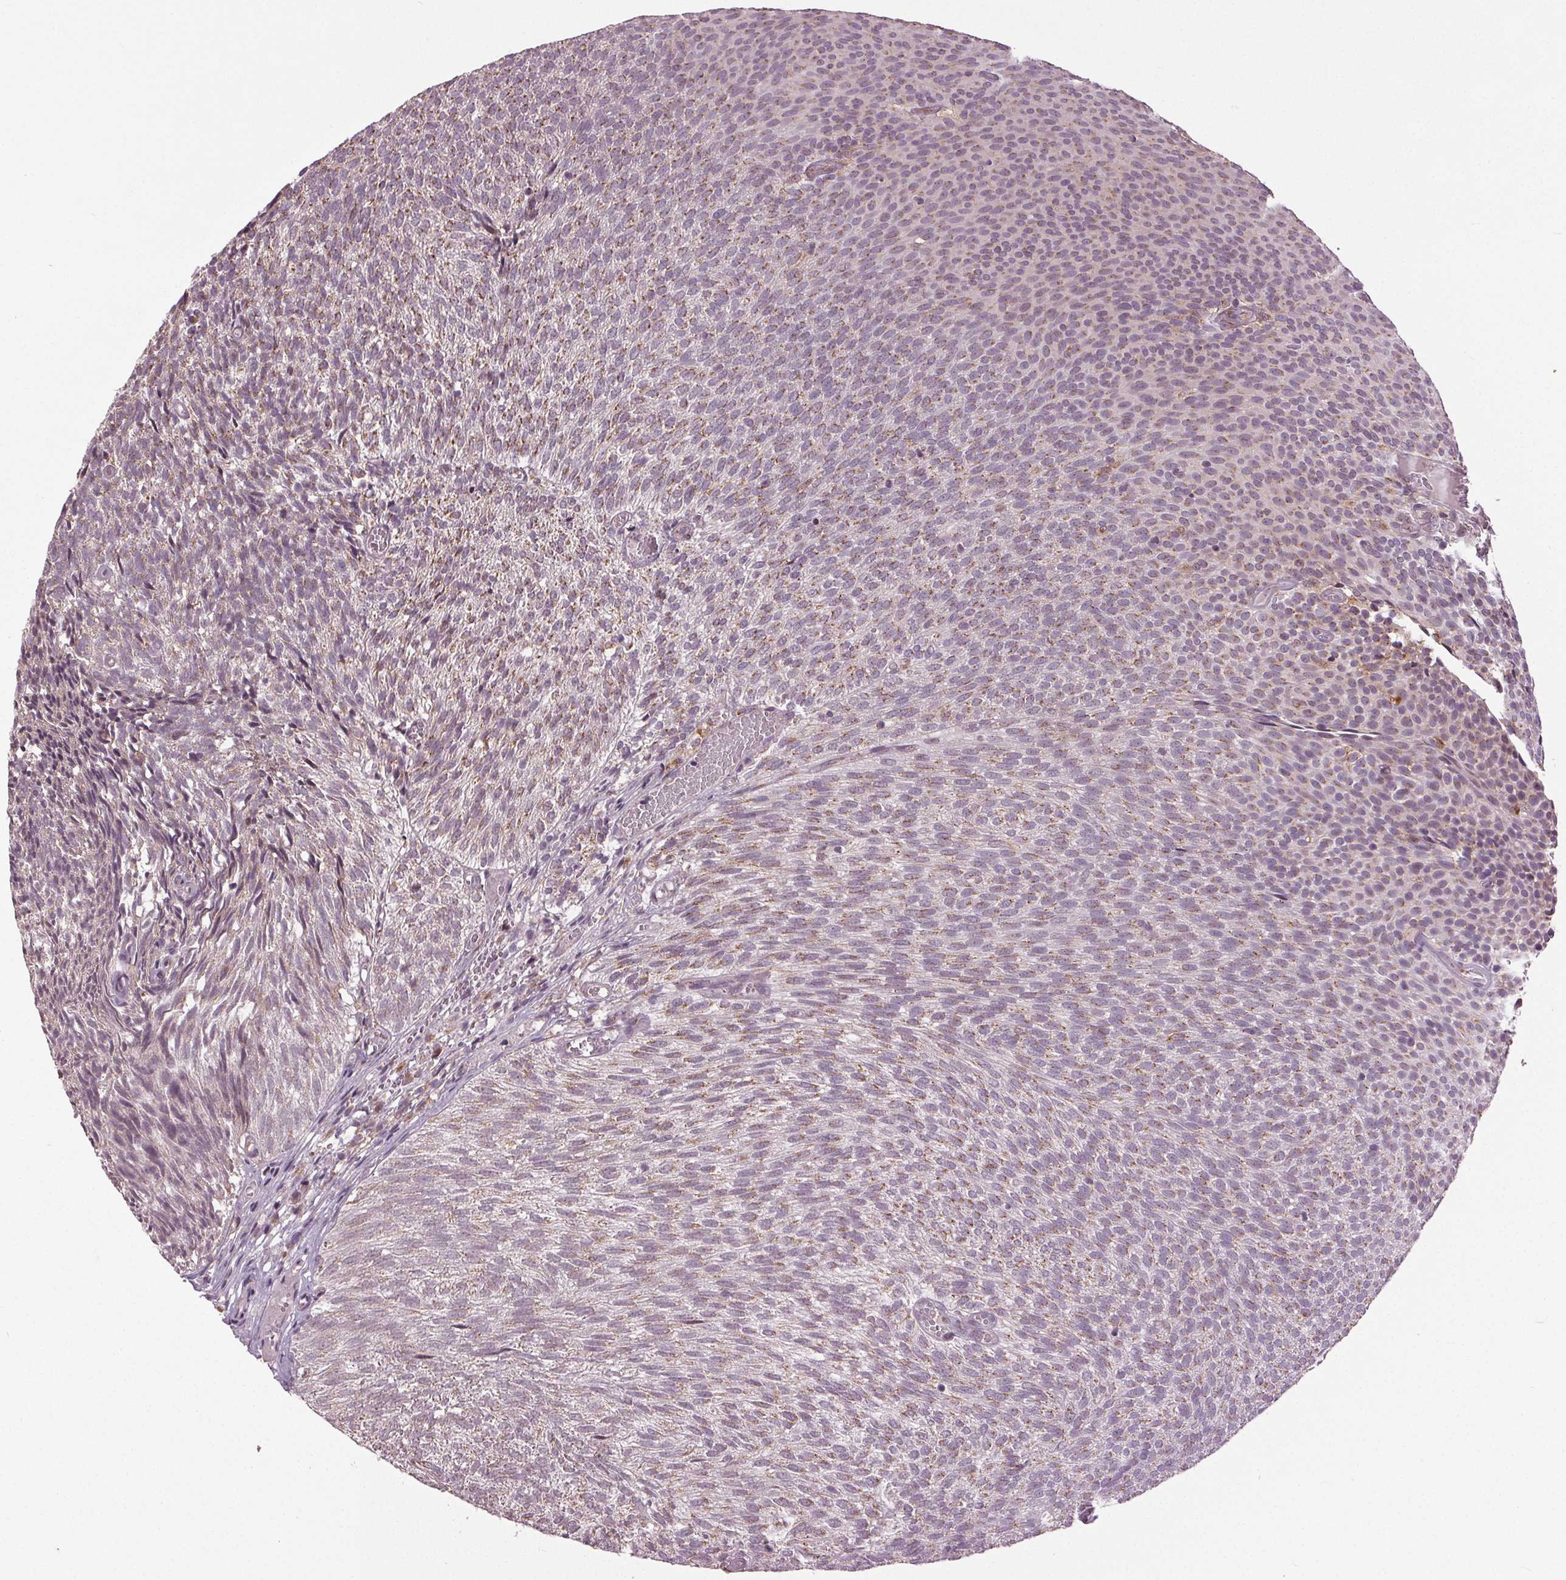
{"staining": {"intensity": "weak", "quantity": "25%-75%", "location": "cytoplasmic/membranous"}, "tissue": "urothelial cancer", "cell_type": "Tumor cells", "image_type": "cancer", "snomed": [{"axis": "morphology", "description": "Urothelial carcinoma, Low grade"}, {"axis": "topography", "description": "Urinary bladder"}], "caption": "An IHC photomicrograph of tumor tissue is shown. Protein staining in brown highlights weak cytoplasmic/membranous positivity in urothelial cancer within tumor cells.", "gene": "BSDC1", "patient": {"sex": "male", "age": 77}}